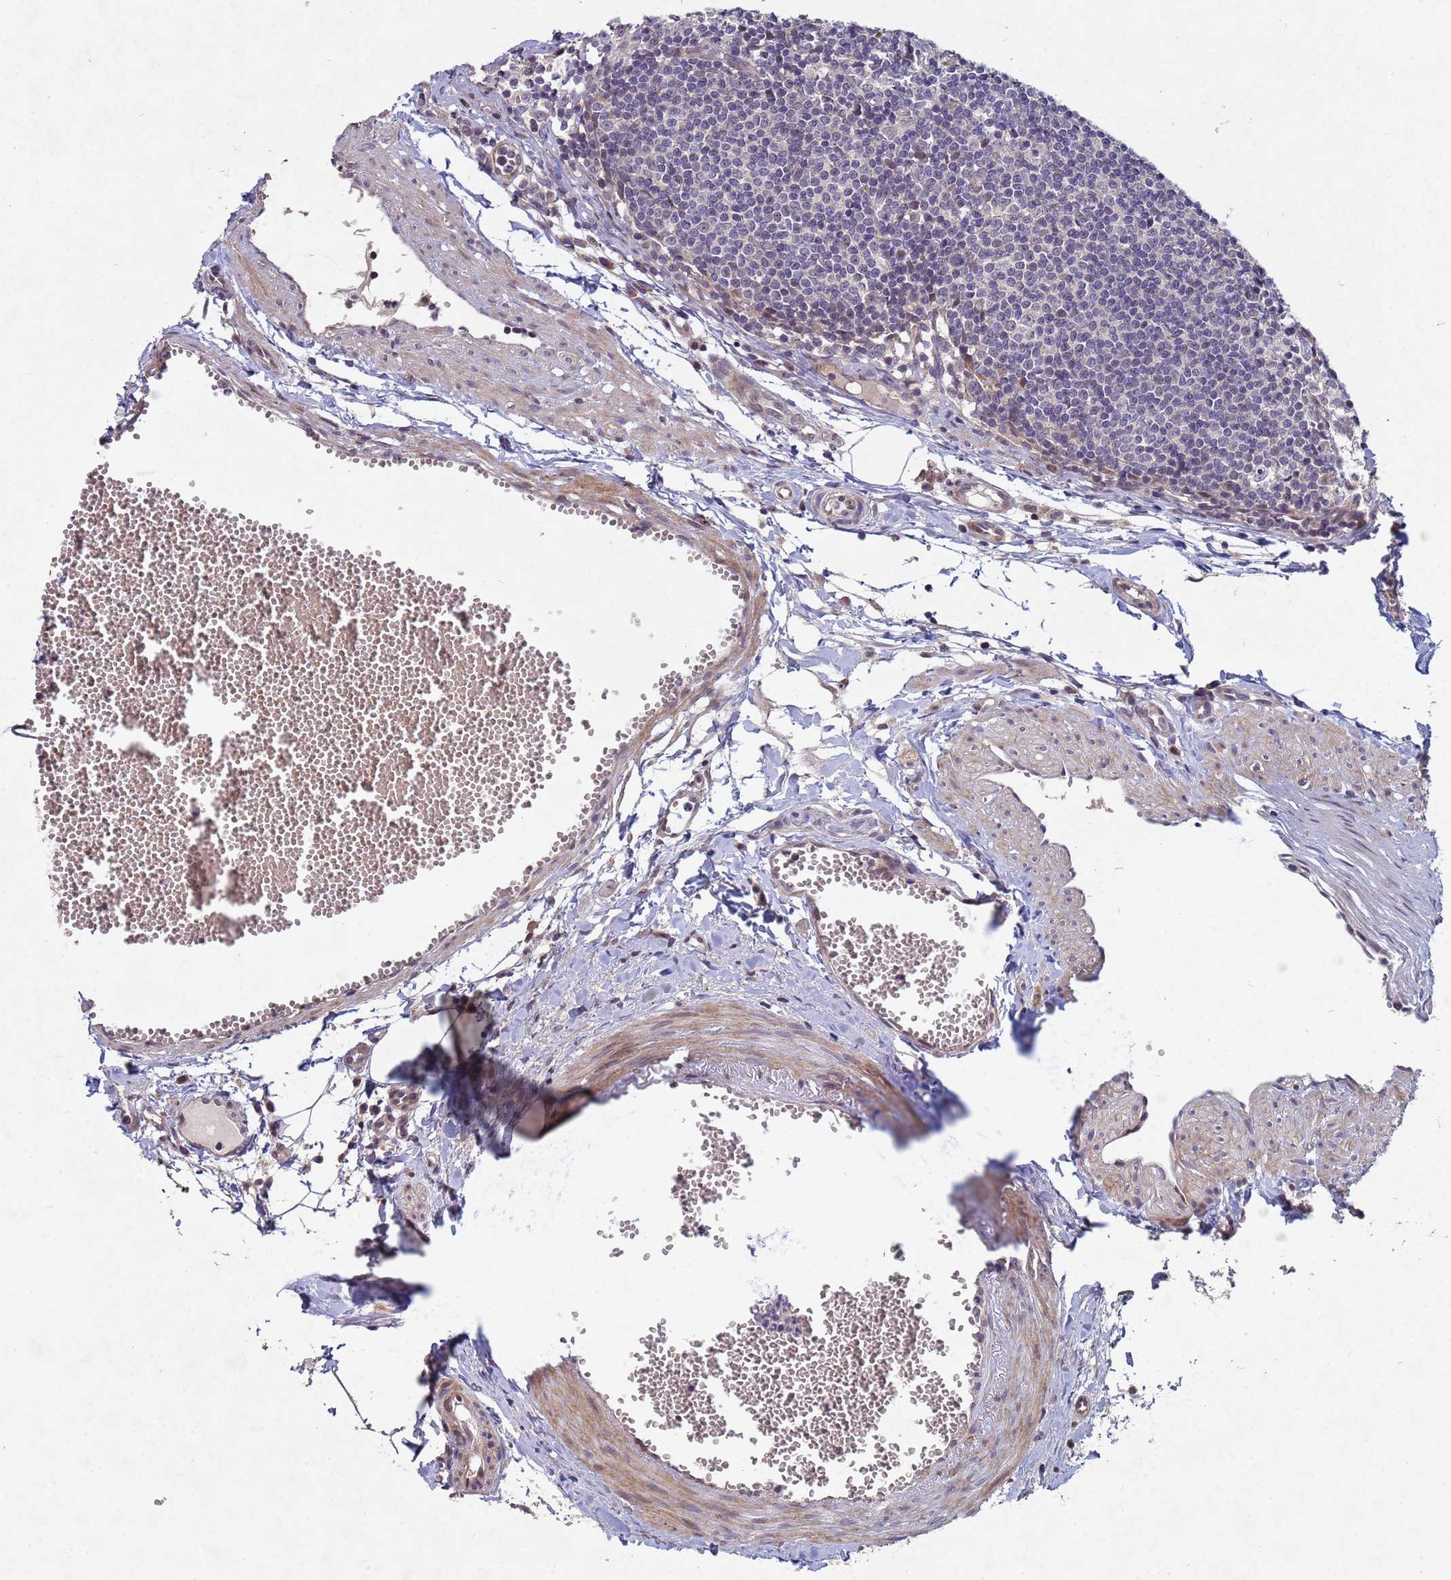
{"staining": {"intensity": "negative", "quantity": "none", "location": "none"}, "tissue": "lymph node", "cell_type": "Germinal center cells", "image_type": "normal", "snomed": [{"axis": "morphology", "description": "Normal tissue, NOS"}, {"axis": "topography", "description": "Lymph node"}], "caption": "DAB immunohistochemical staining of unremarkable human lymph node shows no significant staining in germinal center cells.", "gene": "TNPO2", "patient": {"sex": "female", "age": 27}}